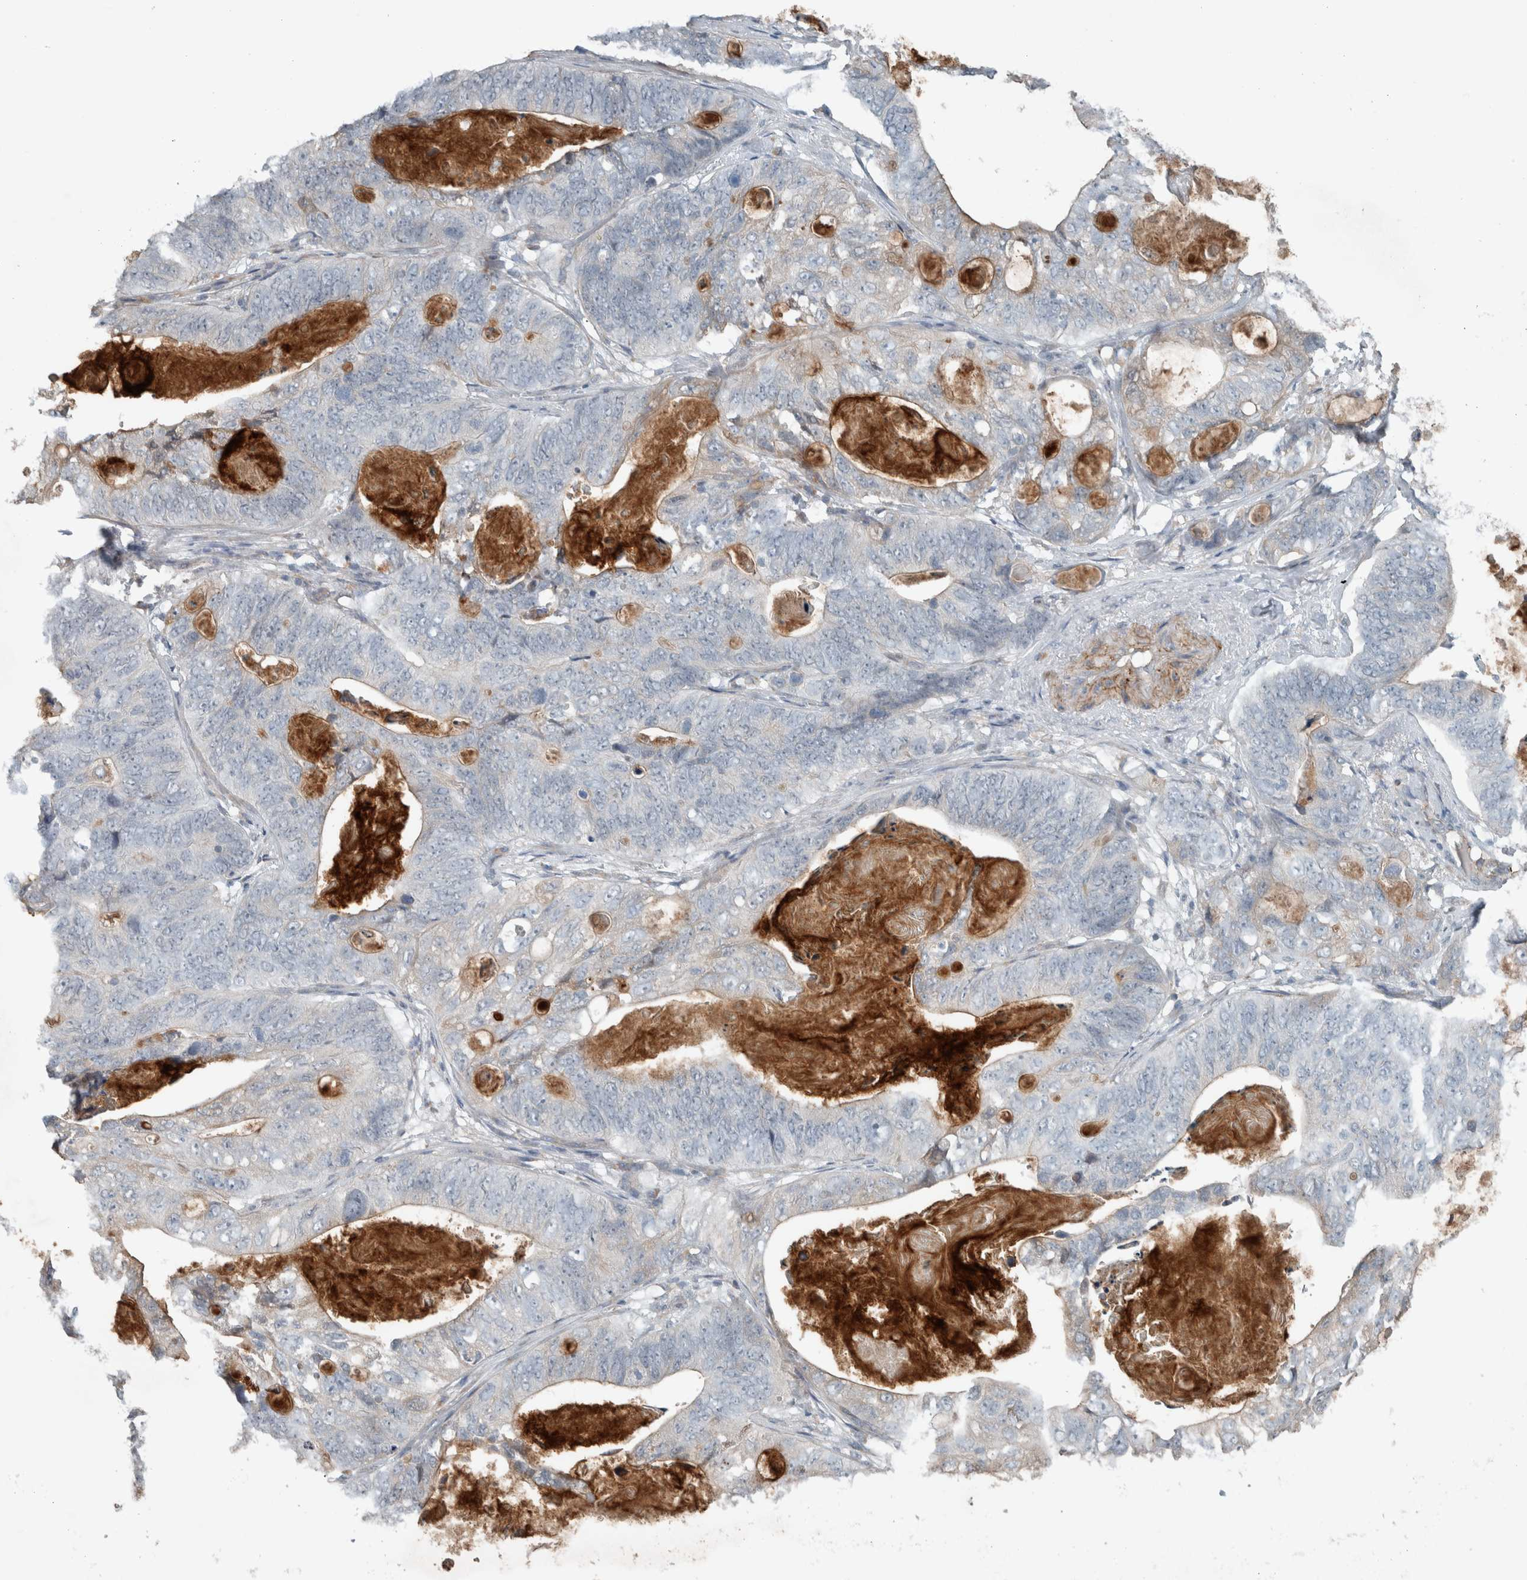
{"staining": {"intensity": "weak", "quantity": "<25%", "location": "cytoplasmic/membranous"}, "tissue": "stomach cancer", "cell_type": "Tumor cells", "image_type": "cancer", "snomed": [{"axis": "morphology", "description": "Normal tissue, NOS"}, {"axis": "morphology", "description": "Adenocarcinoma, NOS"}, {"axis": "topography", "description": "Stomach"}], "caption": "This is a histopathology image of immunohistochemistry staining of stomach adenocarcinoma, which shows no positivity in tumor cells.", "gene": "JADE2", "patient": {"sex": "female", "age": 89}}